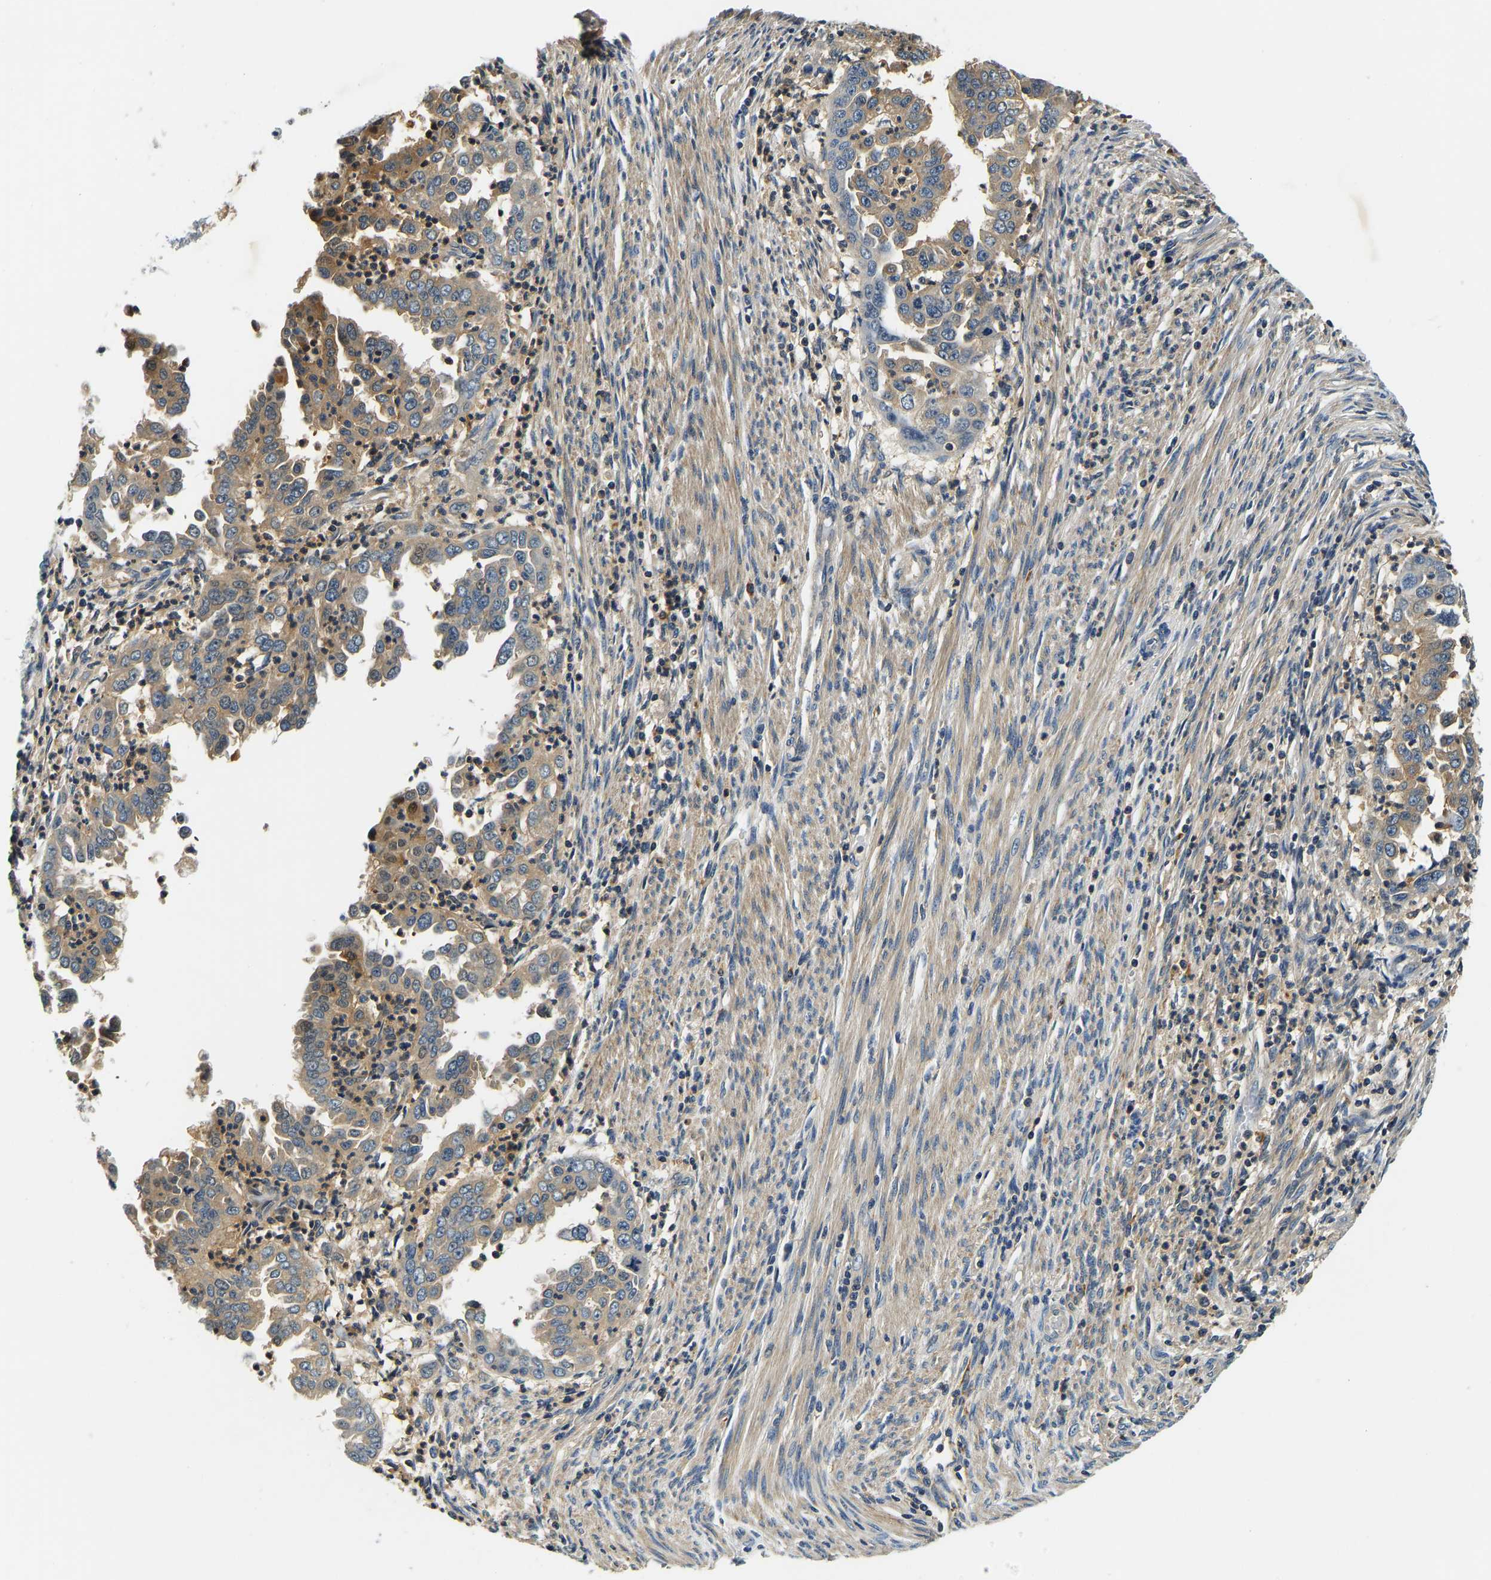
{"staining": {"intensity": "moderate", "quantity": ">75%", "location": "cytoplasmic/membranous"}, "tissue": "endometrial cancer", "cell_type": "Tumor cells", "image_type": "cancer", "snomed": [{"axis": "morphology", "description": "Adenocarcinoma, NOS"}, {"axis": "topography", "description": "Endometrium"}], "caption": "There is medium levels of moderate cytoplasmic/membranous expression in tumor cells of endometrial cancer (adenocarcinoma), as demonstrated by immunohistochemical staining (brown color).", "gene": "RESF1", "patient": {"sex": "female", "age": 85}}